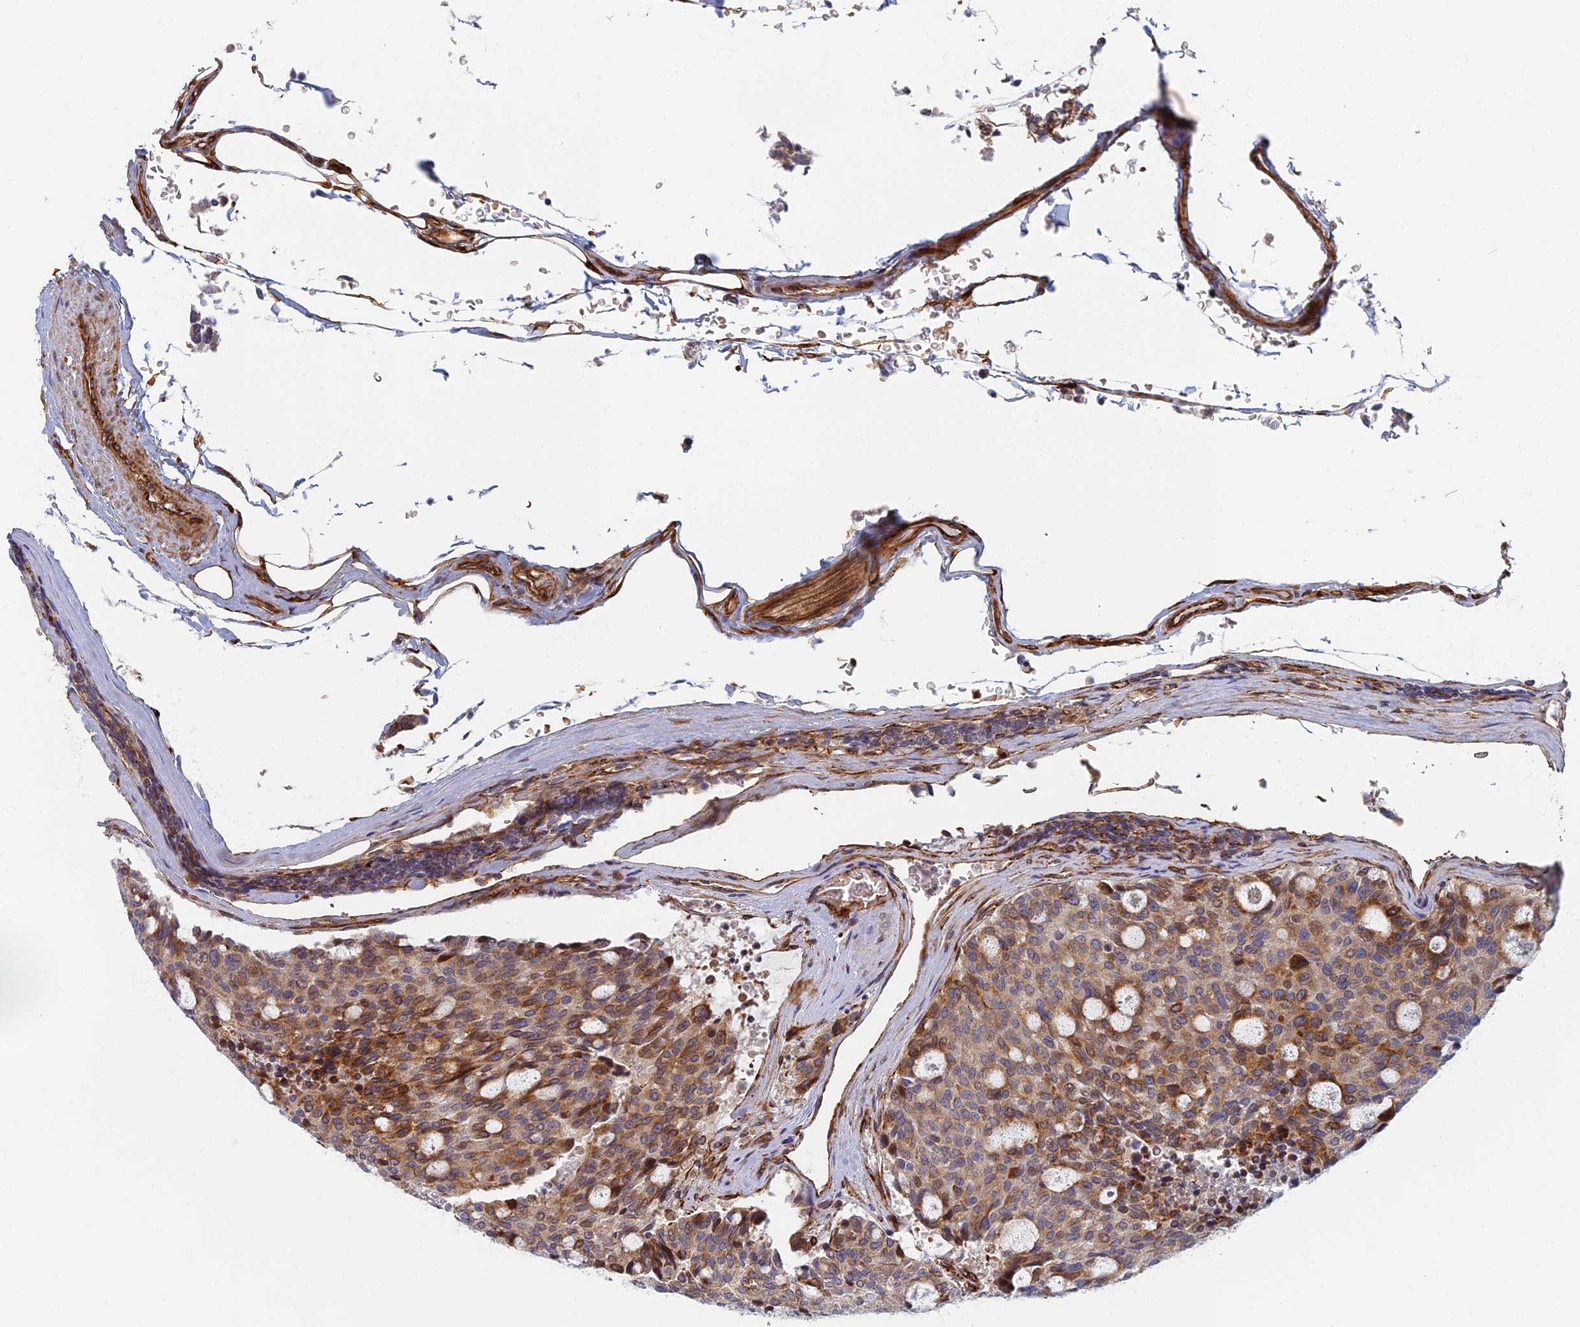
{"staining": {"intensity": "moderate", "quantity": "25%-75%", "location": "cytoplasmic/membranous"}, "tissue": "carcinoid", "cell_type": "Tumor cells", "image_type": "cancer", "snomed": [{"axis": "morphology", "description": "Carcinoid, malignant, NOS"}, {"axis": "topography", "description": "Pancreas"}], "caption": "Immunohistochemical staining of human carcinoid reveals moderate cytoplasmic/membranous protein staining in approximately 25%-75% of tumor cells. Nuclei are stained in blue.", "gene": "ABCB10", "patient": {"sex": "female", "age": 54}}